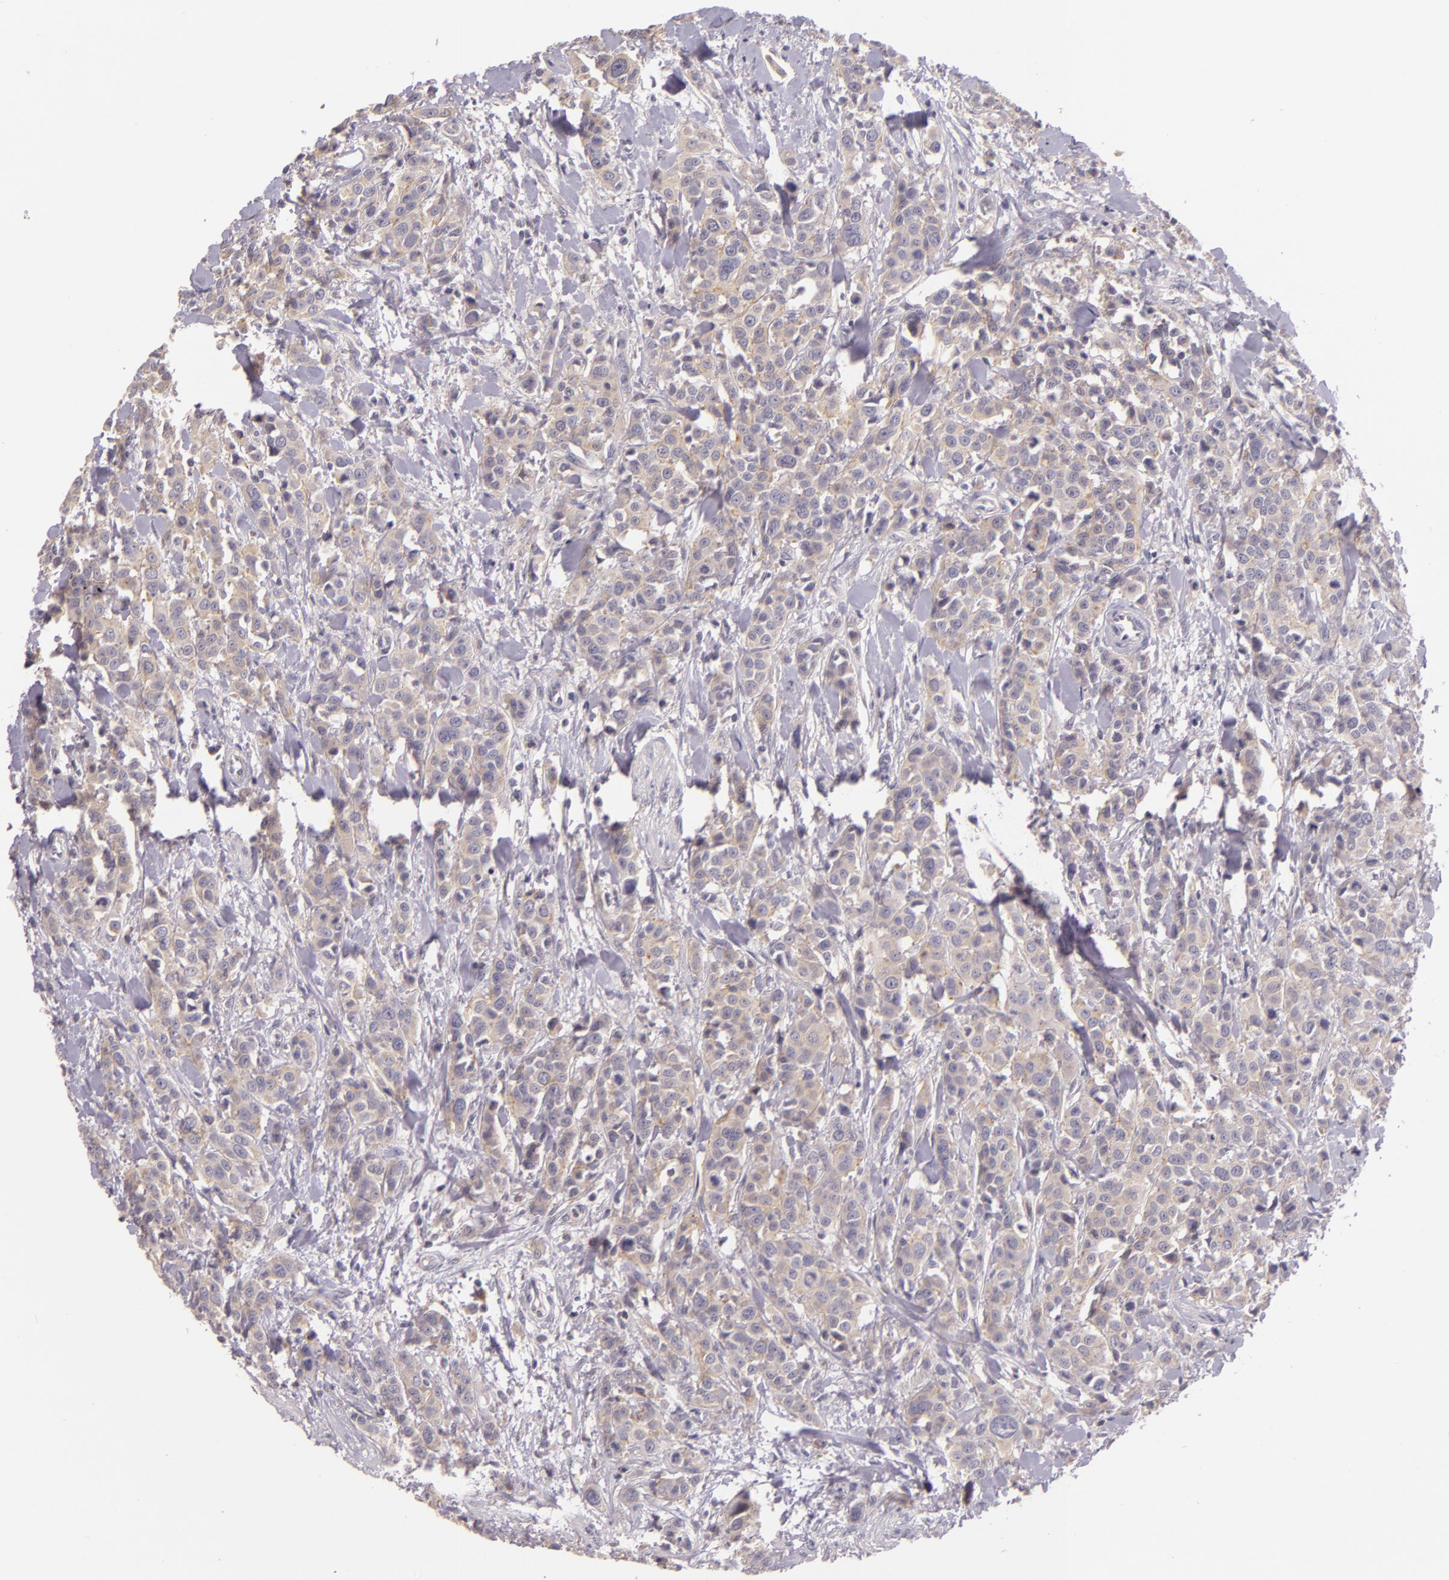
{"staining": {"intensity": "weak", "quantity": "25%-75%", "location": "cytoplasmic/membranous"}, "tissue": "urothelial cancer", "cell_type": "Tumor cells", "image_type": "cancer", "snomed": [{"axis": "morphology", "description": "Urothelial carcinoma, High grade"}, {"axis": "topography", "description": "Urinary bladder"}], "caption": "Immunohistochemical staining of urothelial cancer shows weak cytoplasmic/membranous protein staining in about 25%-75% of tumor cells.", "gene": "ARMH4", "patient": {"sex": "male", "age": 56}}